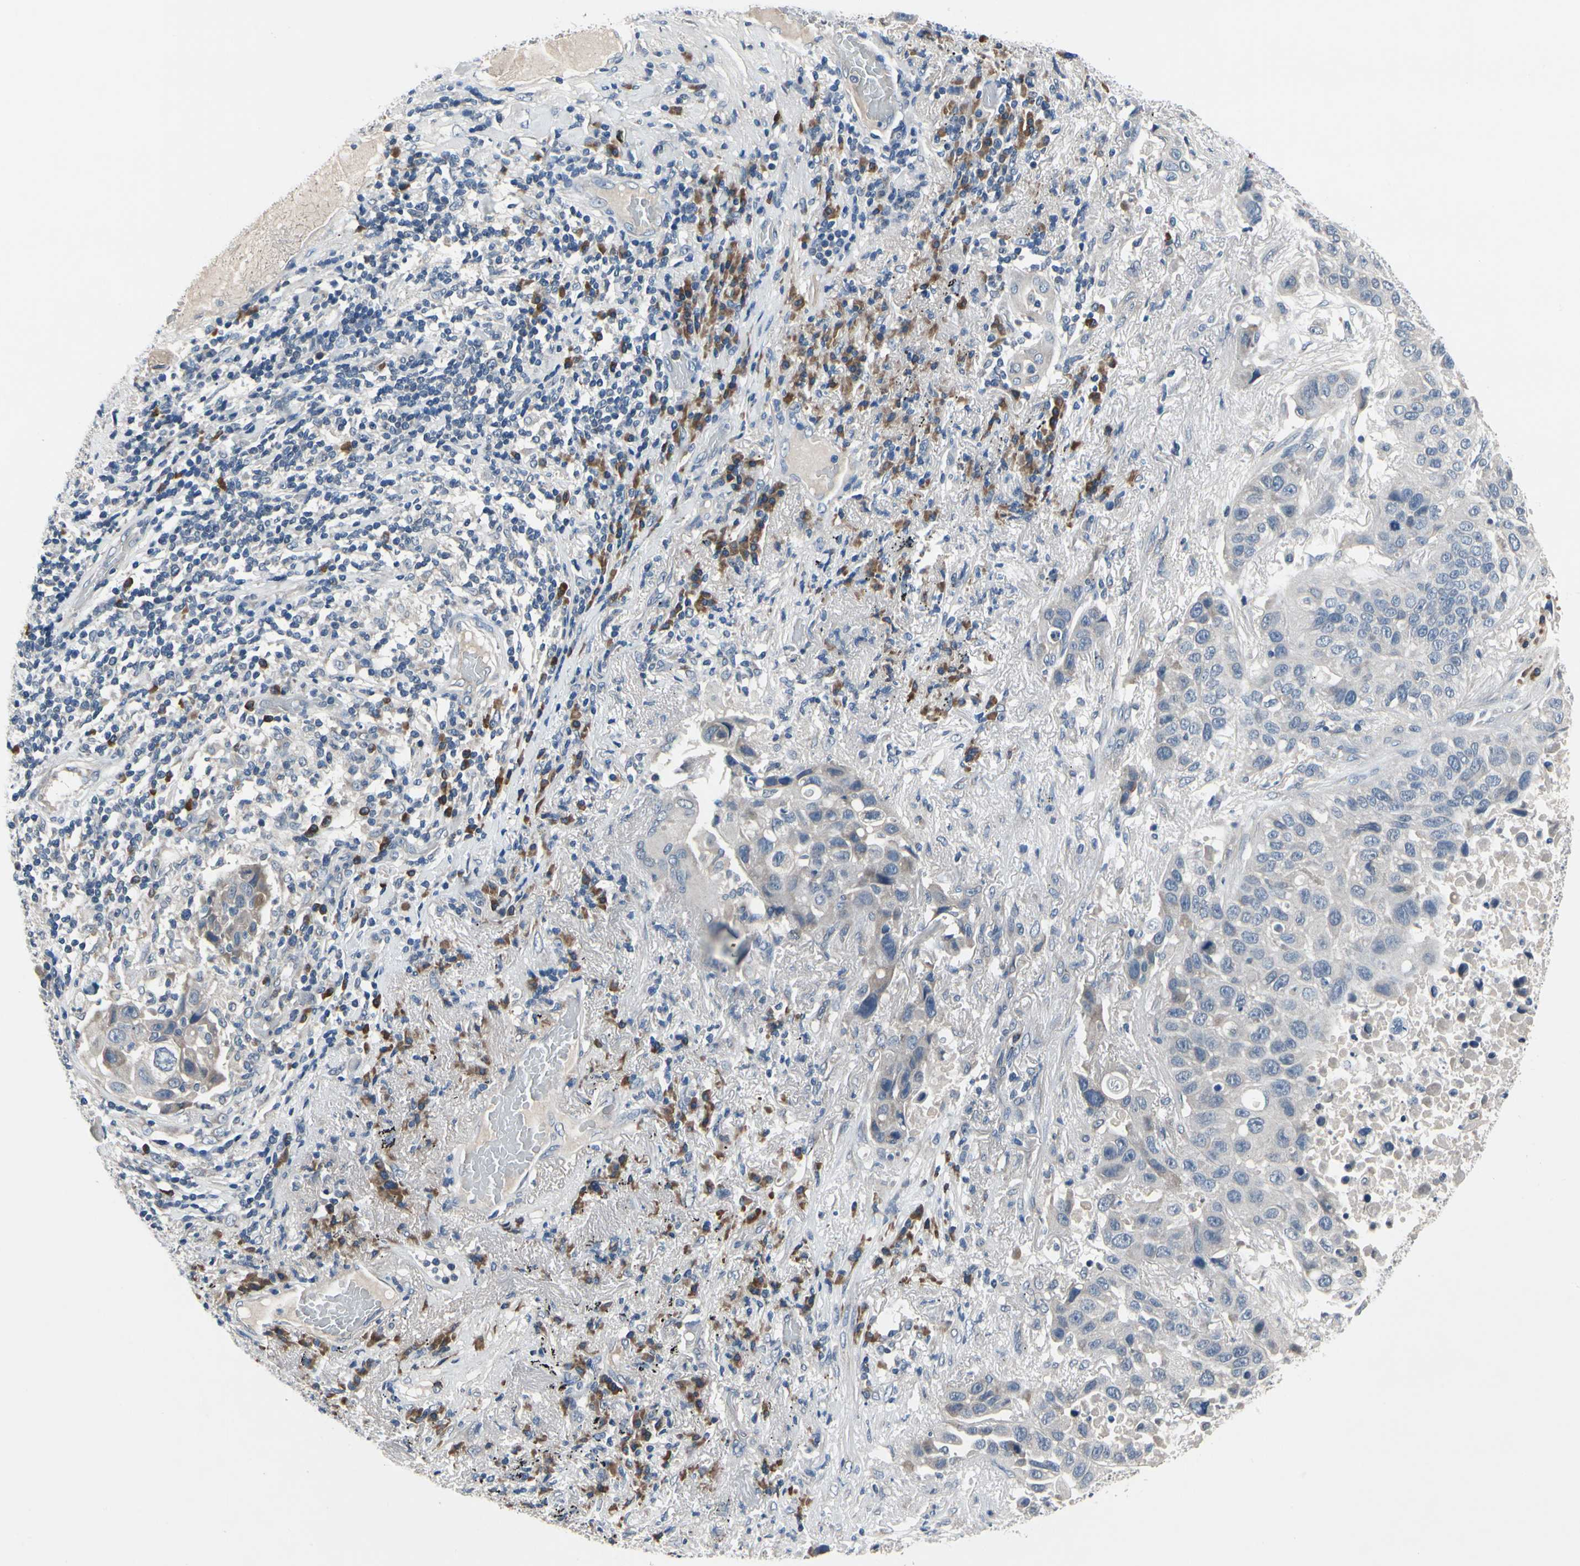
{"staining": {"intensity": "negative", "quantity": "none", "location": "none"}, "tissue": "lung cancer", "cell_type": "Tumor cells", "image_type": "cancer", "snomed": [{"axis": "morphology", "description": "Squamous cell carcinoma, NOS"}, {"axis": "topography", "description": "Lung"}], "caption": "DAB immunohistochemical staining of human lung cancer (squamous cell carcinoma) reveals no significant positivity in tumor cells. Nuclei are stained in blue.", "gene": "SELENOK", "patient": {"sex": "male", "age": 57}}